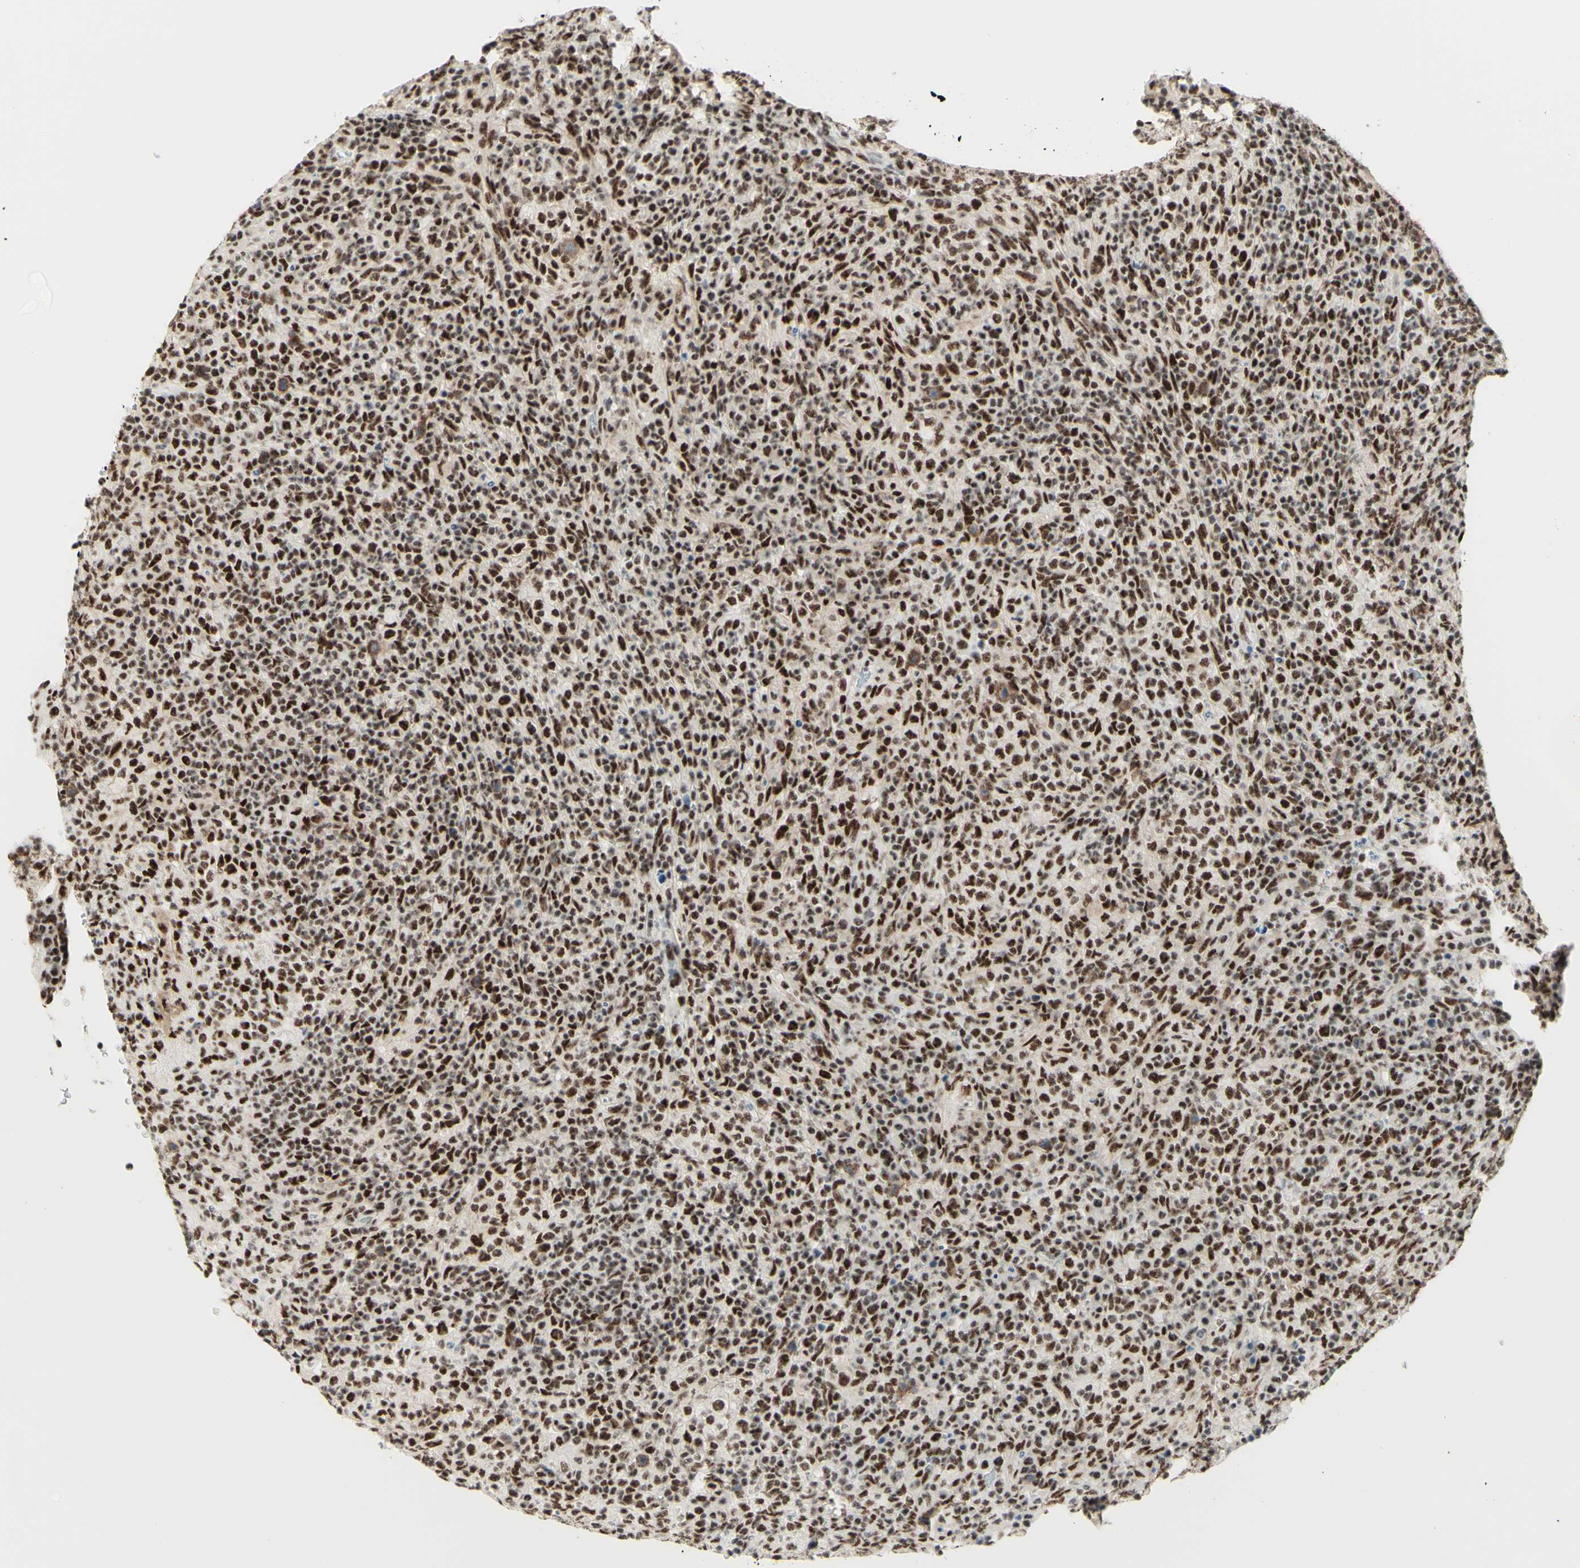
{"staining": {"intensity": "strong", "quantity": ">75%", "location": "nuclear"}, "tissue": "lymphoma", "cell_type": "Tumor cells", "image_type": "cancer", "snomed": [{"axis": "morphology", "description": "Malignant lymphoma, non-Hodgkin's type, High grade"}, {"axis": "topography", "description": "Lymph node"}], "caption": "An immunohistochemistry (IHC) histopathology image of neoplastic tissue is shown. Protein staining in brown labels strong nuclear positivity in malignant lymphoma, non-Hodgkin's type (high-grade) within tumor cells. (Brightfield microscopy of DAB IHC at high magnification).", "gene": "WTAP", "patient": {"sex": "female", "age": 76}}